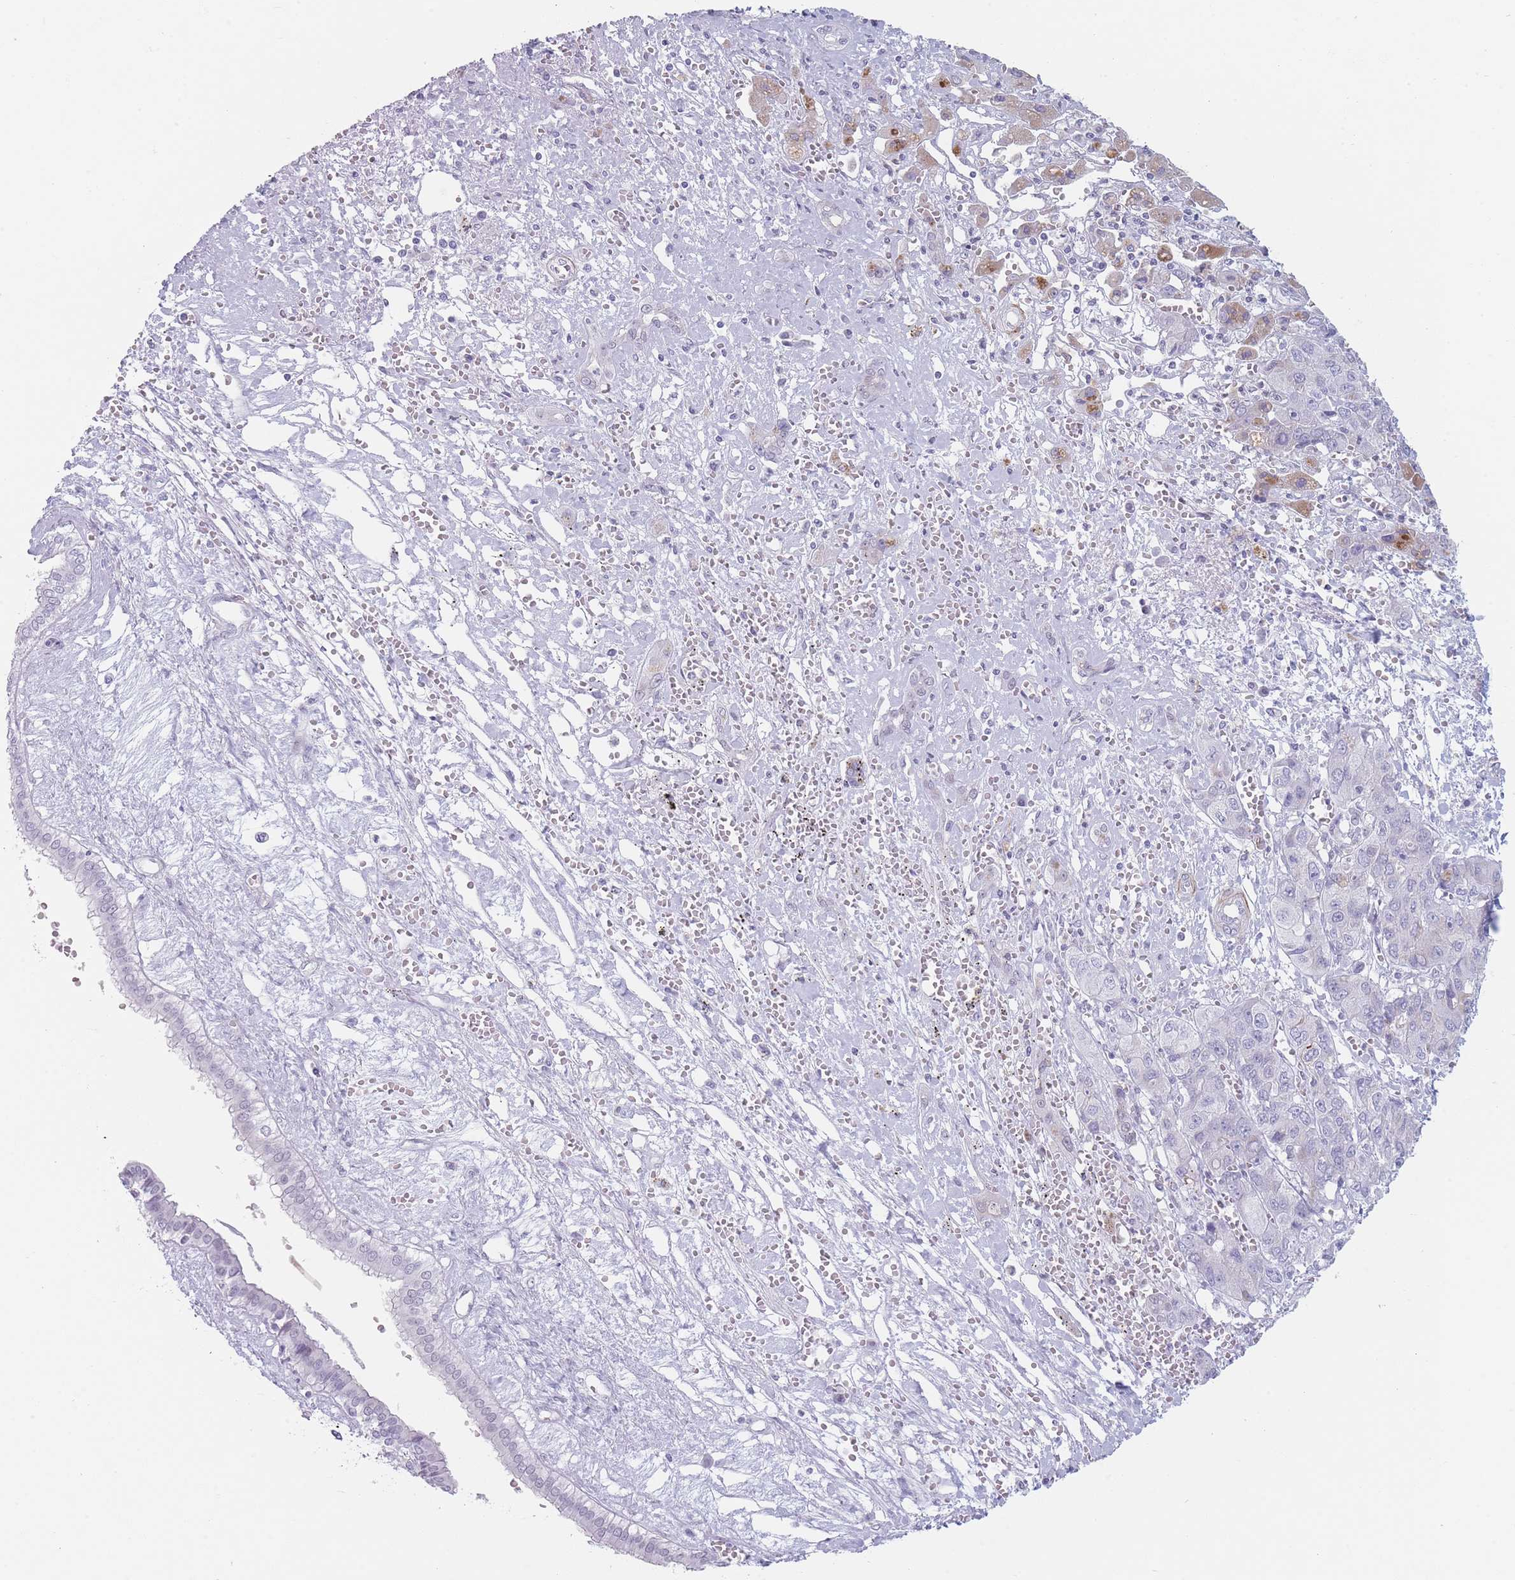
{"staining": {"intensity": "weak", "quantity": "<25%", "location": "cytoplasmic/membranous"}, "tissue": "liver cancer", "cell_type": "Tumor cells", "image_type": "cancer", "snomed": [{"axis": "morphology", "description": "Cholangiocarcinoma"}, {"axis": "topography", "description": "Liver"}], "caption": "High magnification brightfield microscopy of liver cholangiocarcinoma stained with DAB (3,3'-diaminobenzidine) (brown) and counterstained with hematoxylin (blue): tumor cells show no significant positivity.", "gene": "IFNA6", "patient": {"sex": "male", "age": 67}}